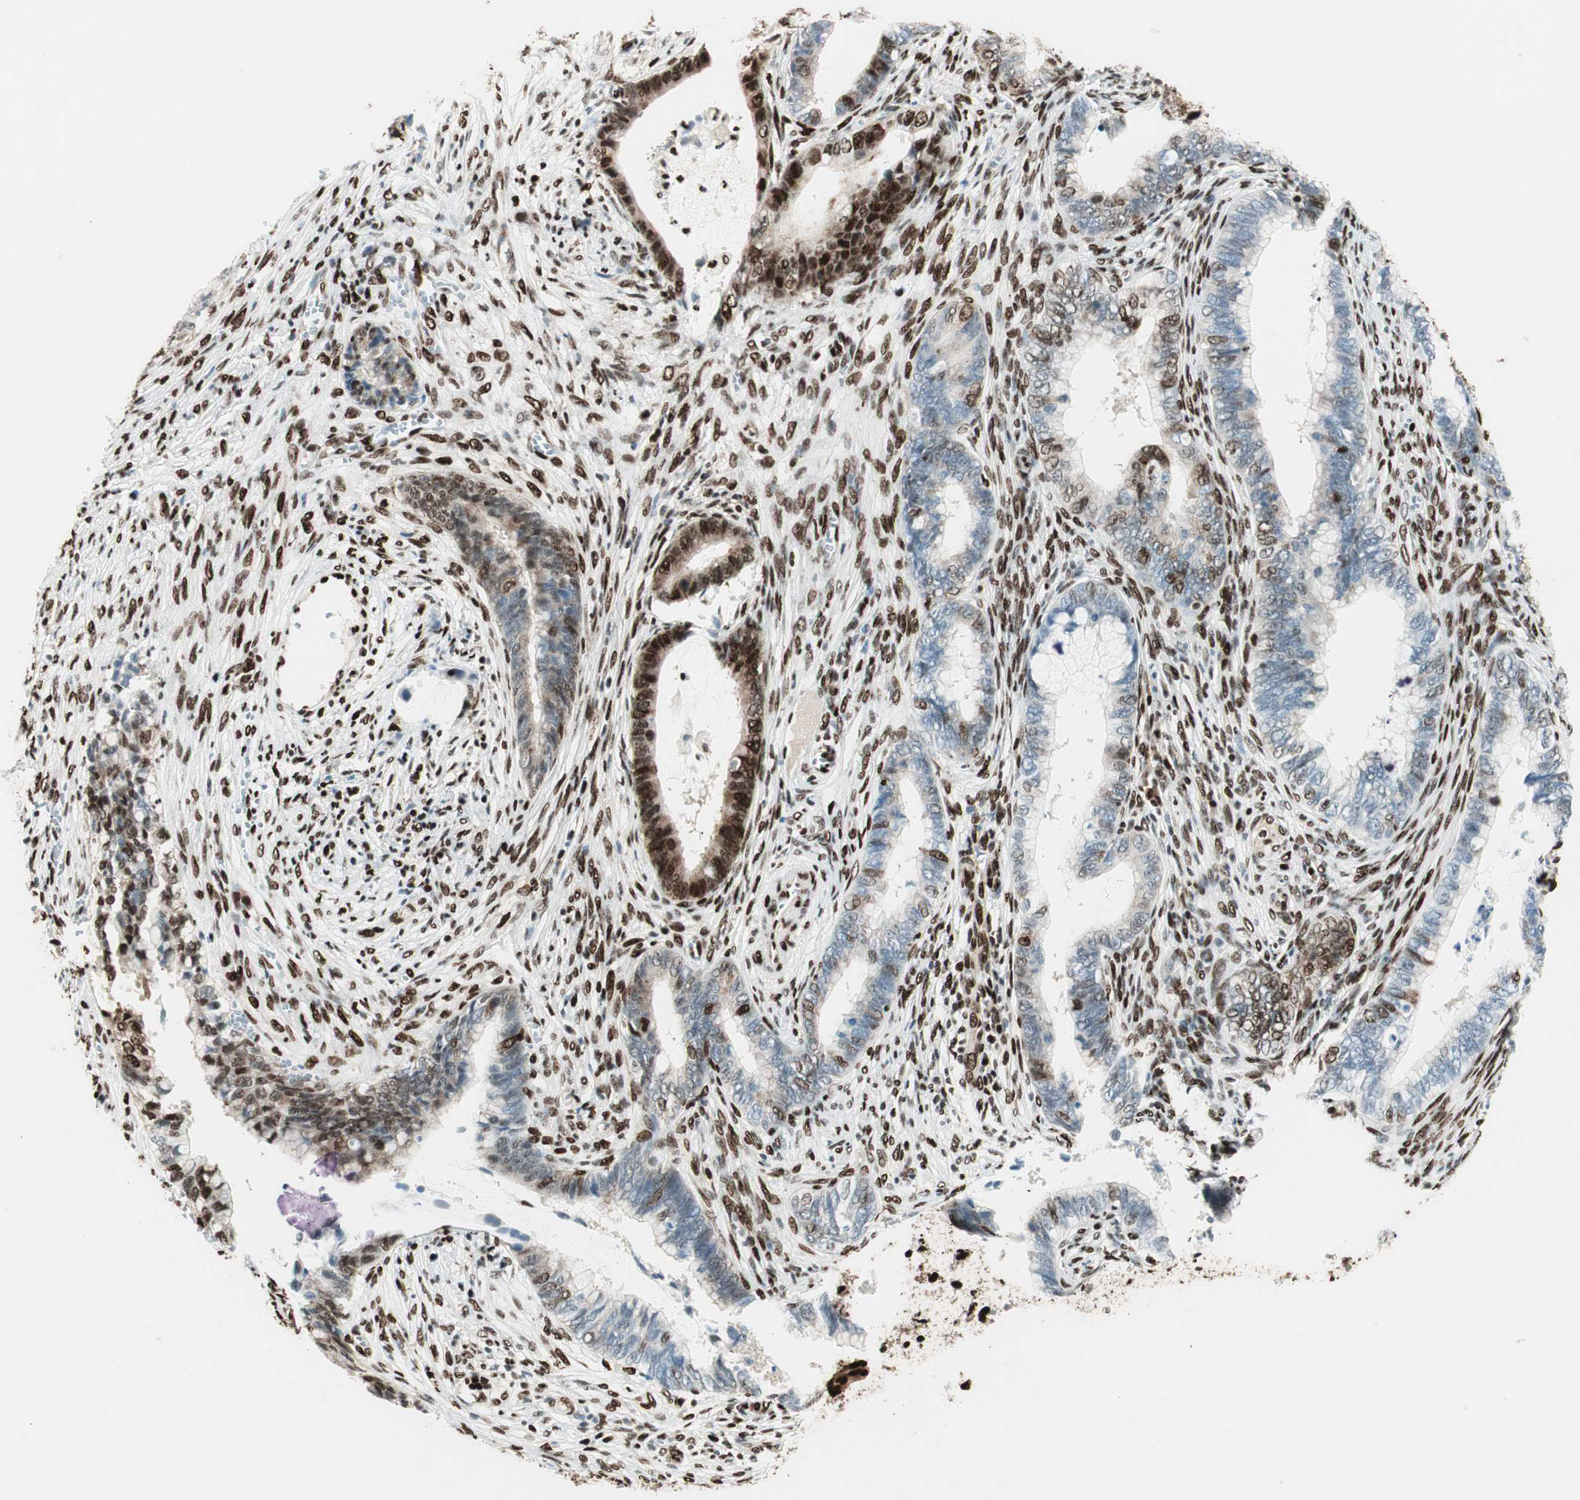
{"staining": {"intensity": "strong", "quantity": "<25%", "location": "cytoplasmic/membranous,nuclear"}, "tissue": "cervical cancer", "cell_type": "Tumor cells", "image_type": "cancer", "snomed": [{"axis": "morphology", "description": "Adenocarcinoma, NOS"}, {"axis": "topography", "description": "Cervix"}], "caption": "Protein analysis of cervical cancer tissue shows strong cytoplasmic/membranous and nuclear expression in approximately <25% of tumor cells.", "gene": "EWSR1", "patient": {"sex": "female", "age": 44}}